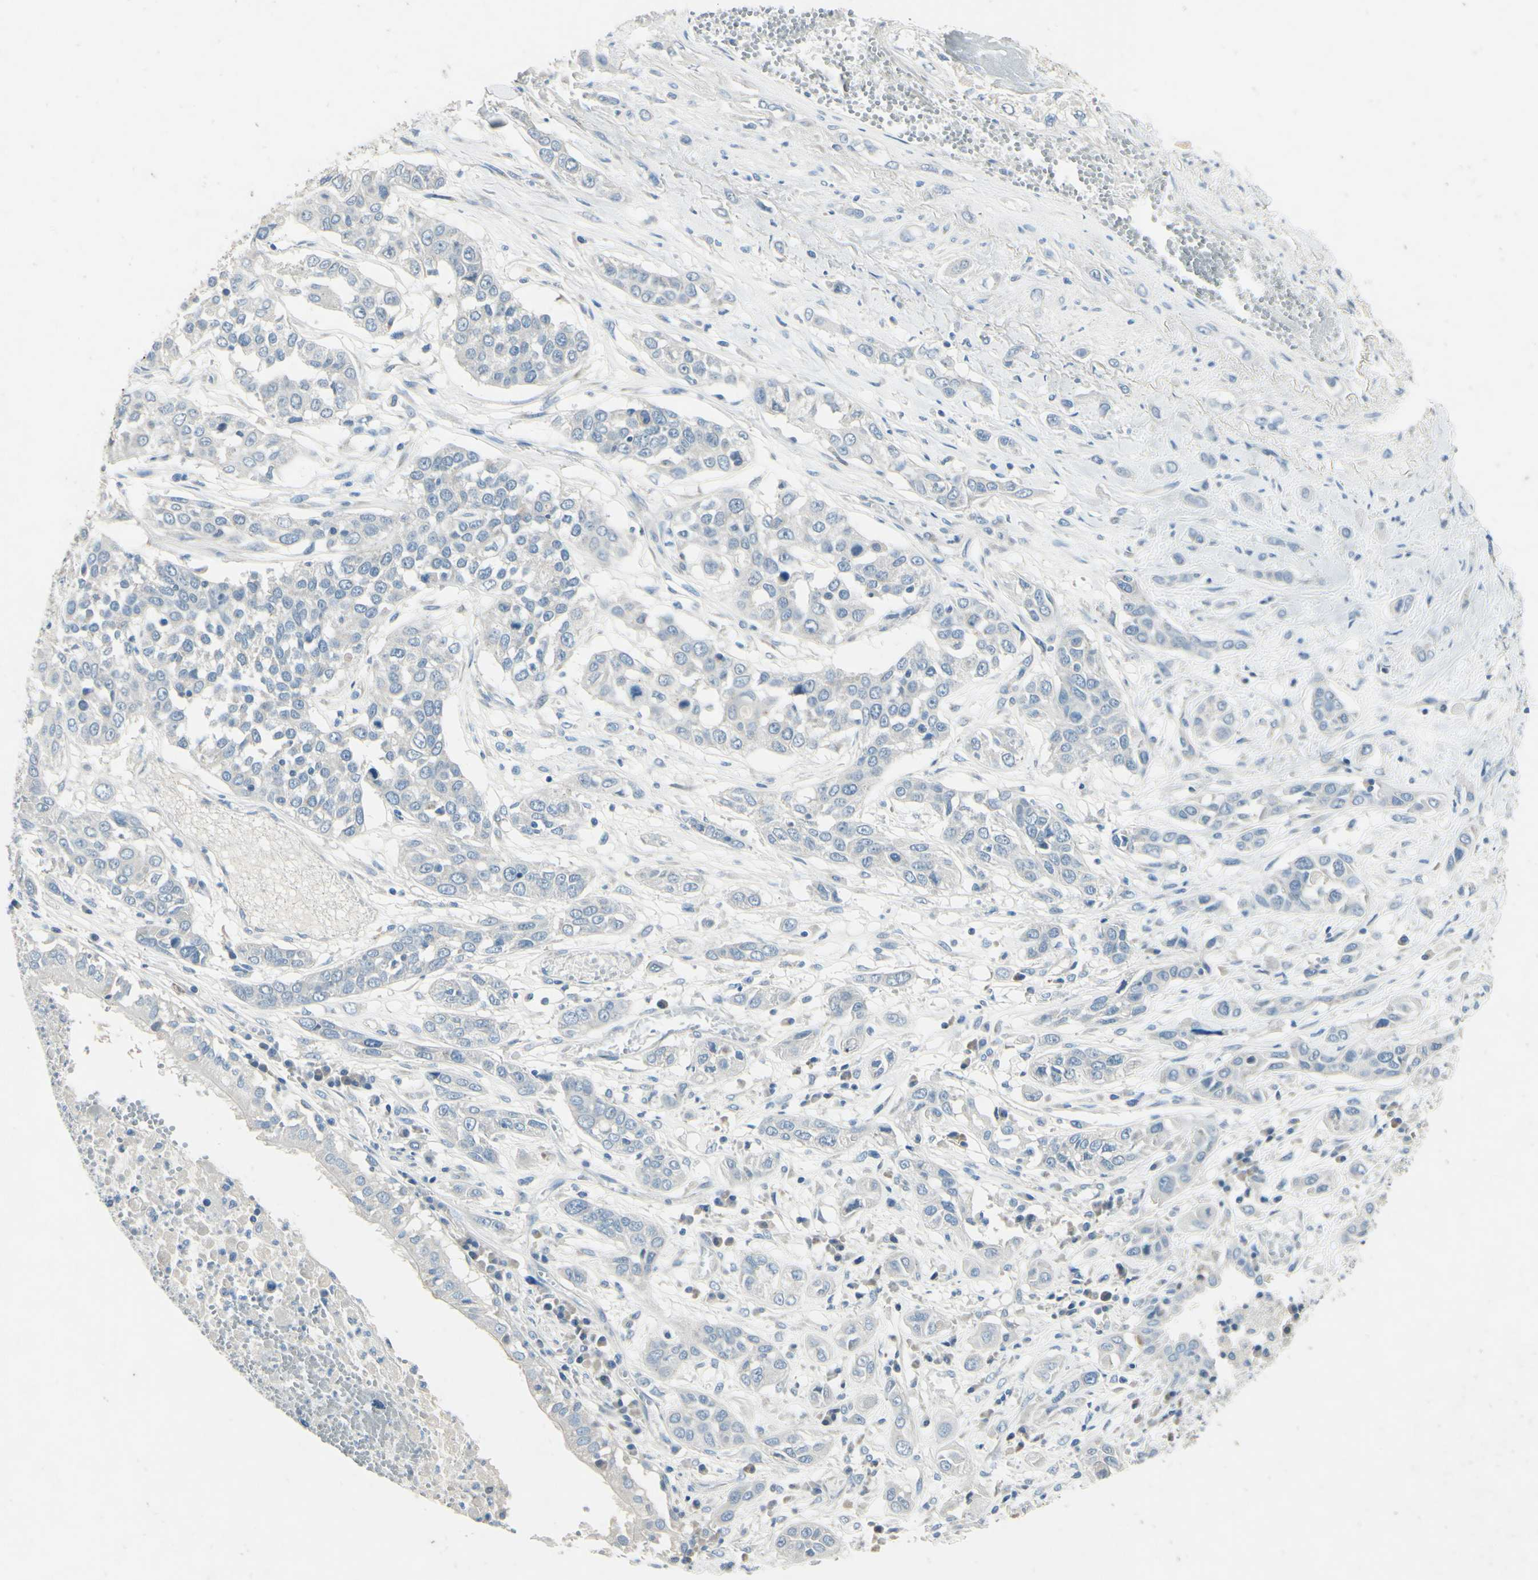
{"staining": {"intensity": "negative", "quantity": "none", "location": "none"}, "tissue": "lung cancer", "cell_type": "Tumor cells", "image_type": "cancer", "snomed": [{"axis": "morphology", "description": "Squamous cell carcinoma, NOS"}, {"axis": "topography", "description": "Lung"}], "caption": "DAB immunohistochemical staining of human lung cancer displays no significant expression in tumor cells.", "gene": "SNAP91", "patient": {"sex": "male", "age": 71}}